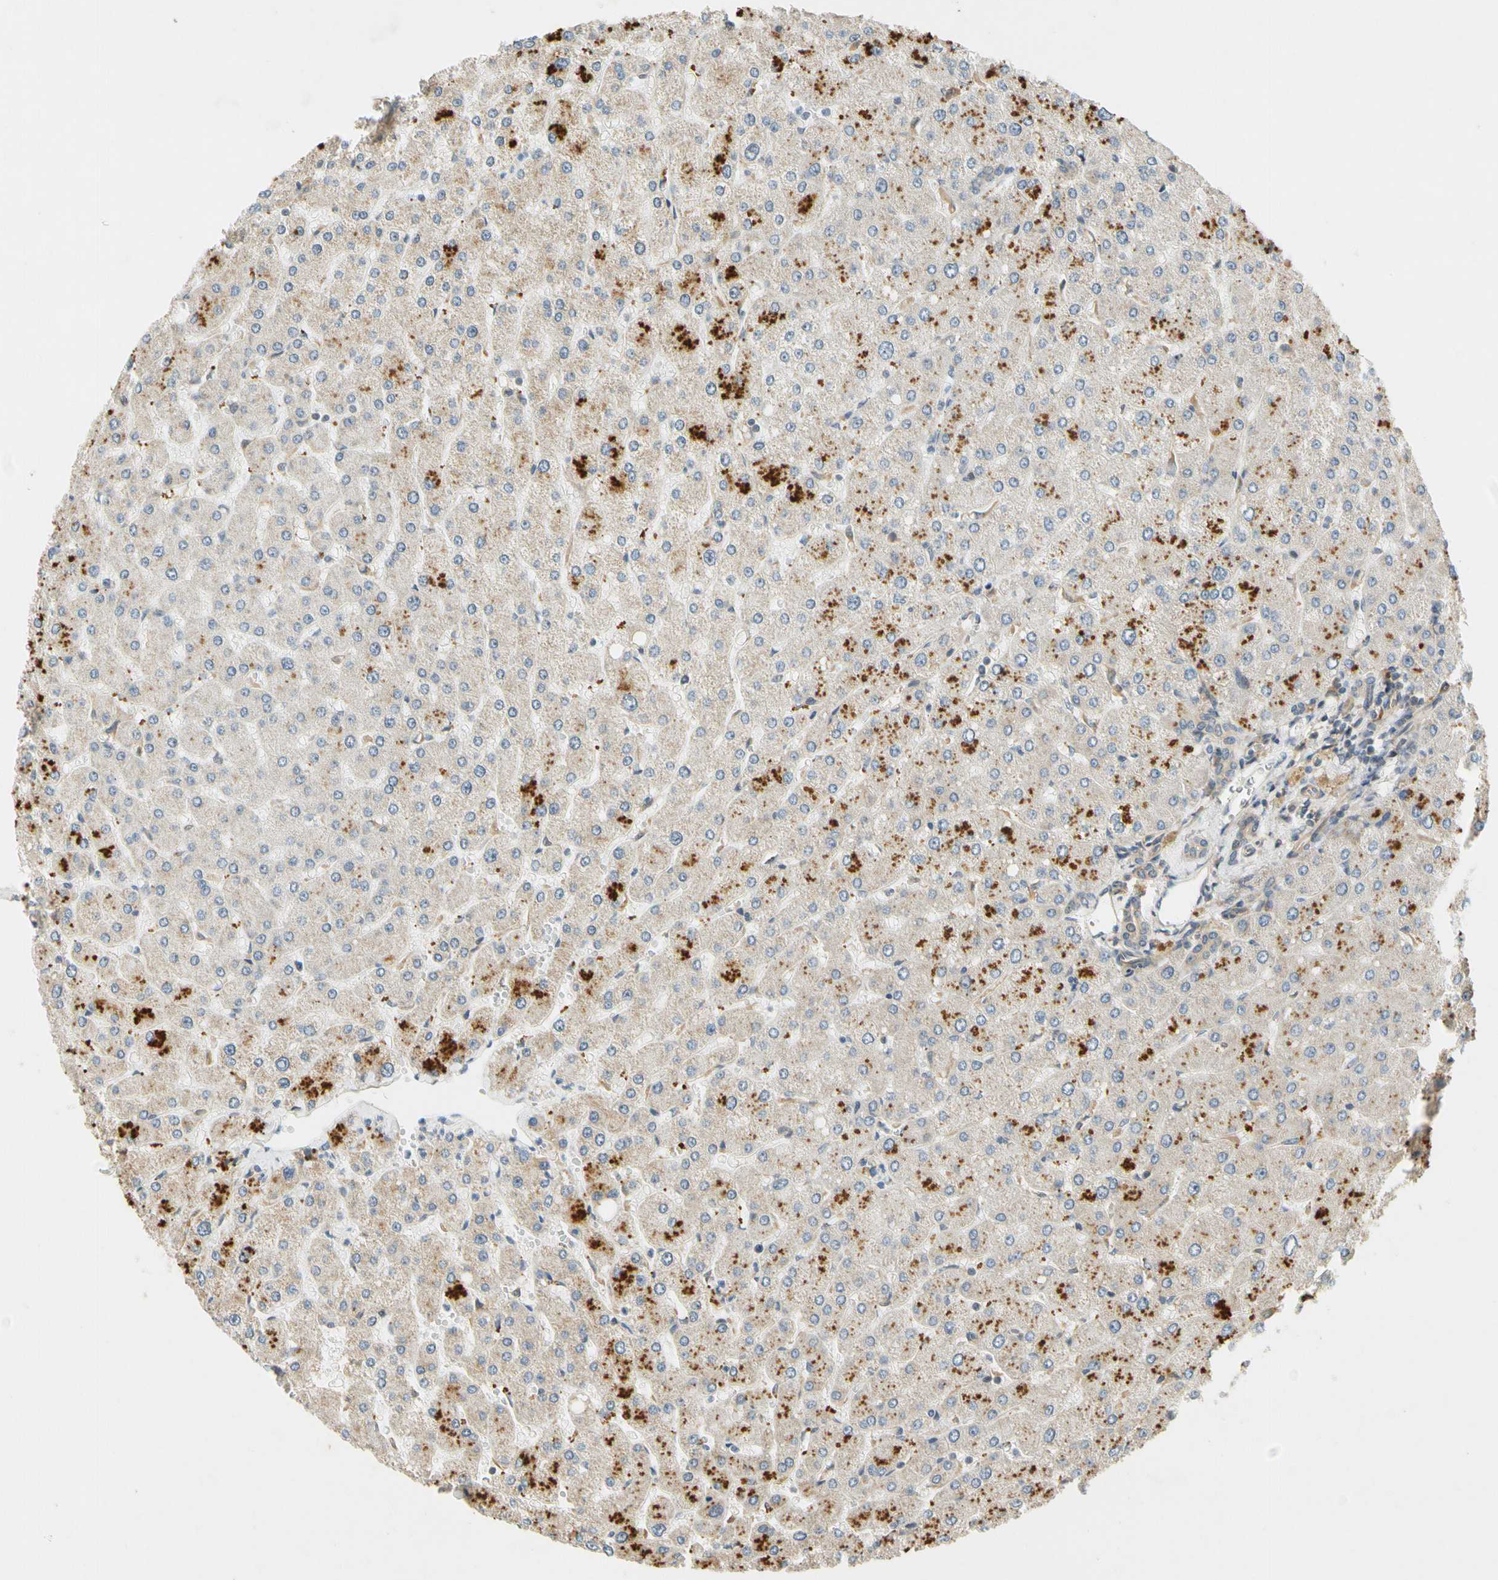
{"staining": {"intensity": "weak", "quantity": ">75%", "location": "cytoplasmic/membranous"}, "tissue": "liver", "cell_type": "Cholangiocytes", "image_type": "normal", "snomed": [{"axis": "morphology", "description": "Normal tissue, NOS"}, {"axis": "topography", "description": "Liver"}], "caption": "Cholangiocytes reveal low levels of weak cytoplasmic/membranous expression in approximately >75% of cells in benign liver. Immunohistochemistry (ihc) stains the protein of interest in brown and the nuclei are stained blue.", "gene": "GATD1", "patient": {"sex": "male", "age": 55}}